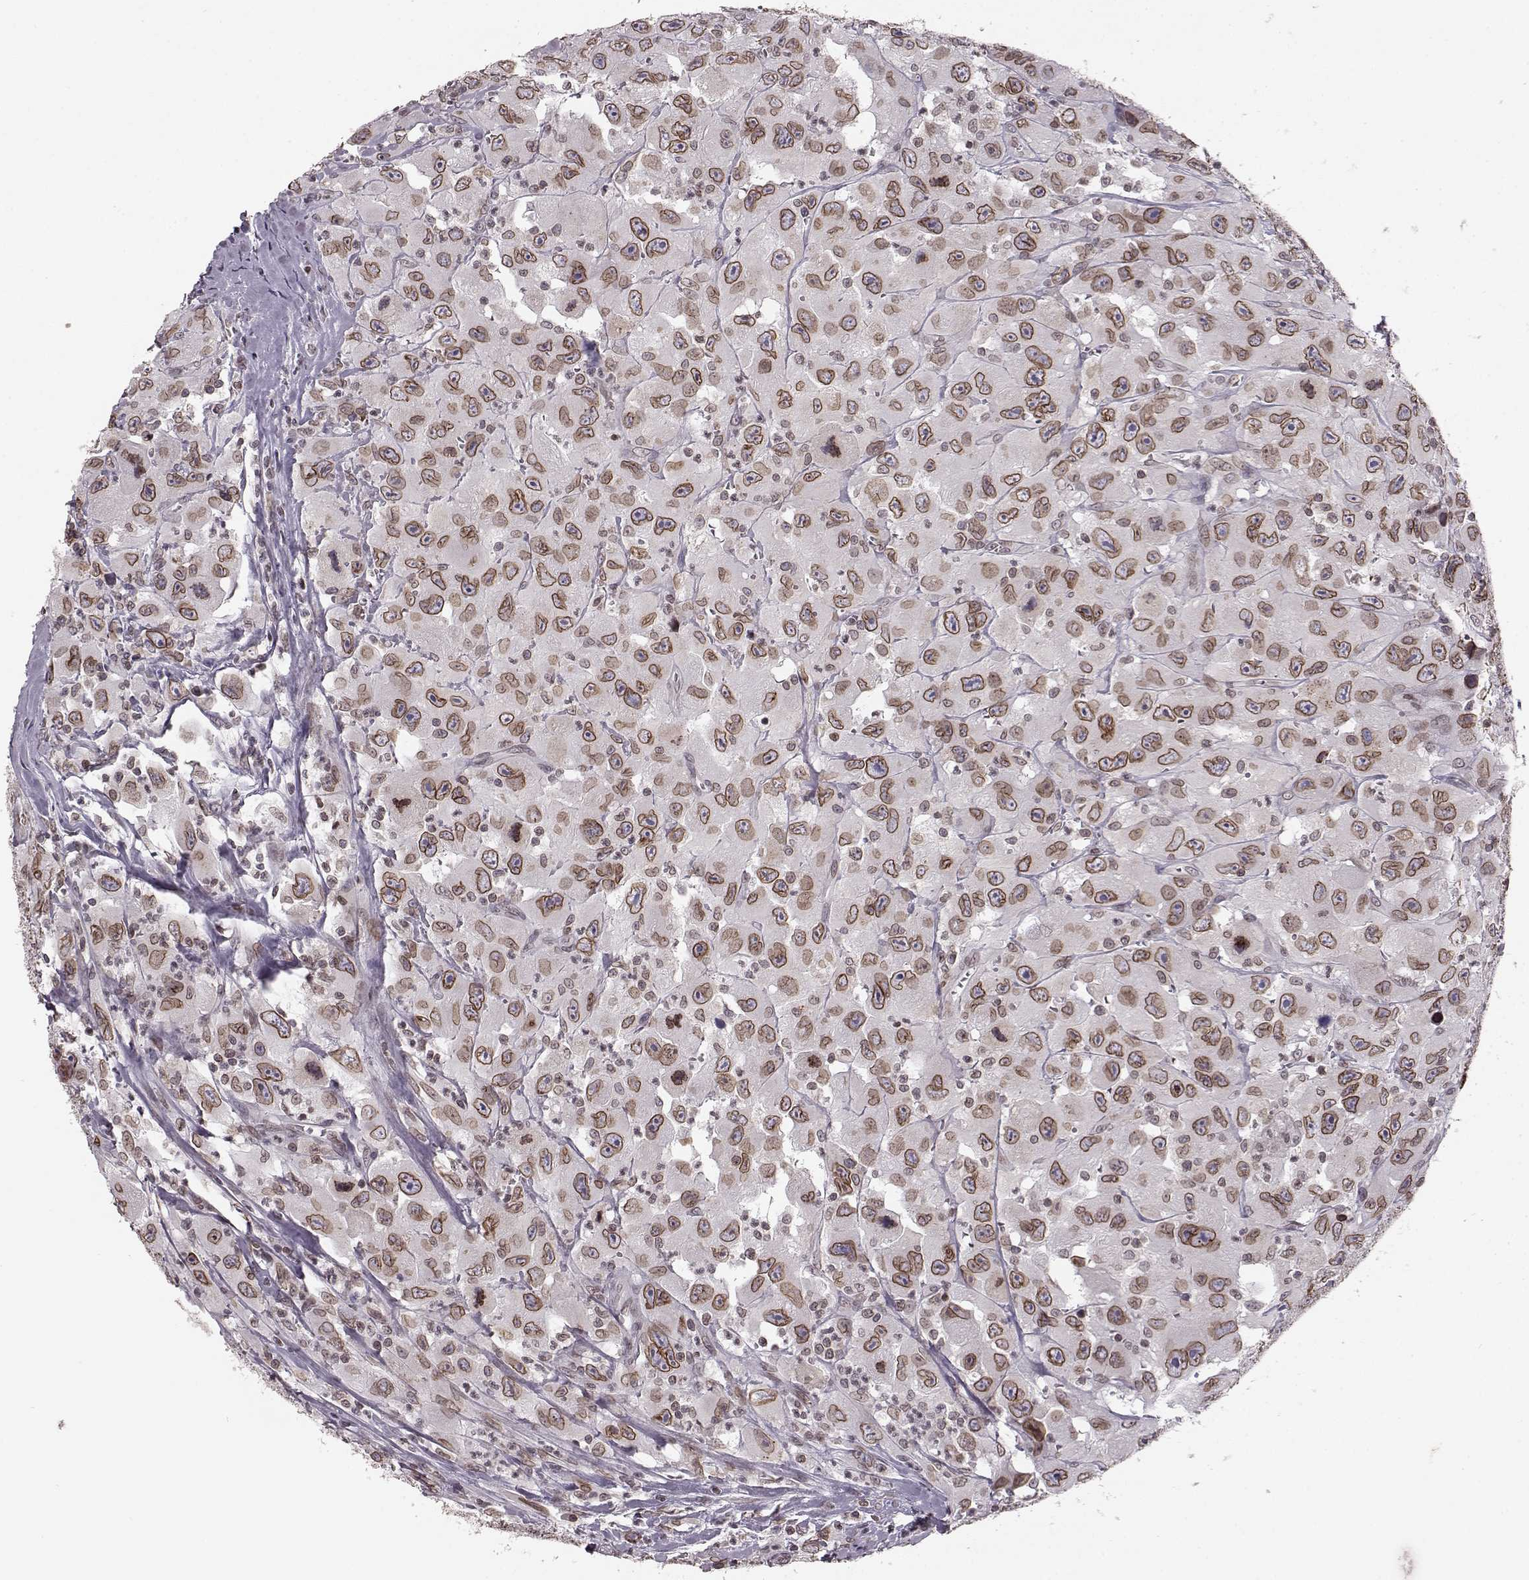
{"staining": {"intensity": "strong", "quantity": ">75%", "location": "cytoplasmic/membranous,nuclear"}, "tissue": "head and neck cancer", "cell_type": "Tumor cells", "image_type": "cancer", "snomed": [{"axis": "morphology", "description": "Squamous cell carcinoma, NOS"}, {"axis": "morphology", "description": "Squamous cell carcinoma, metastatic, NOS"}, {"axis": "topography", "description": "Oral tissue"}, {"axis": "topography", "description": "Head-Neck"}], "caption": "Human metastatic squamous cell carcinoma (head and neck) stained for a protein (brown) displays strong cytoplasmic/membranous and nuclear positive staining in about >75% of tumor cells.", "gene": "DCAF12", "patient": {"sex": "female", "age": 85}}